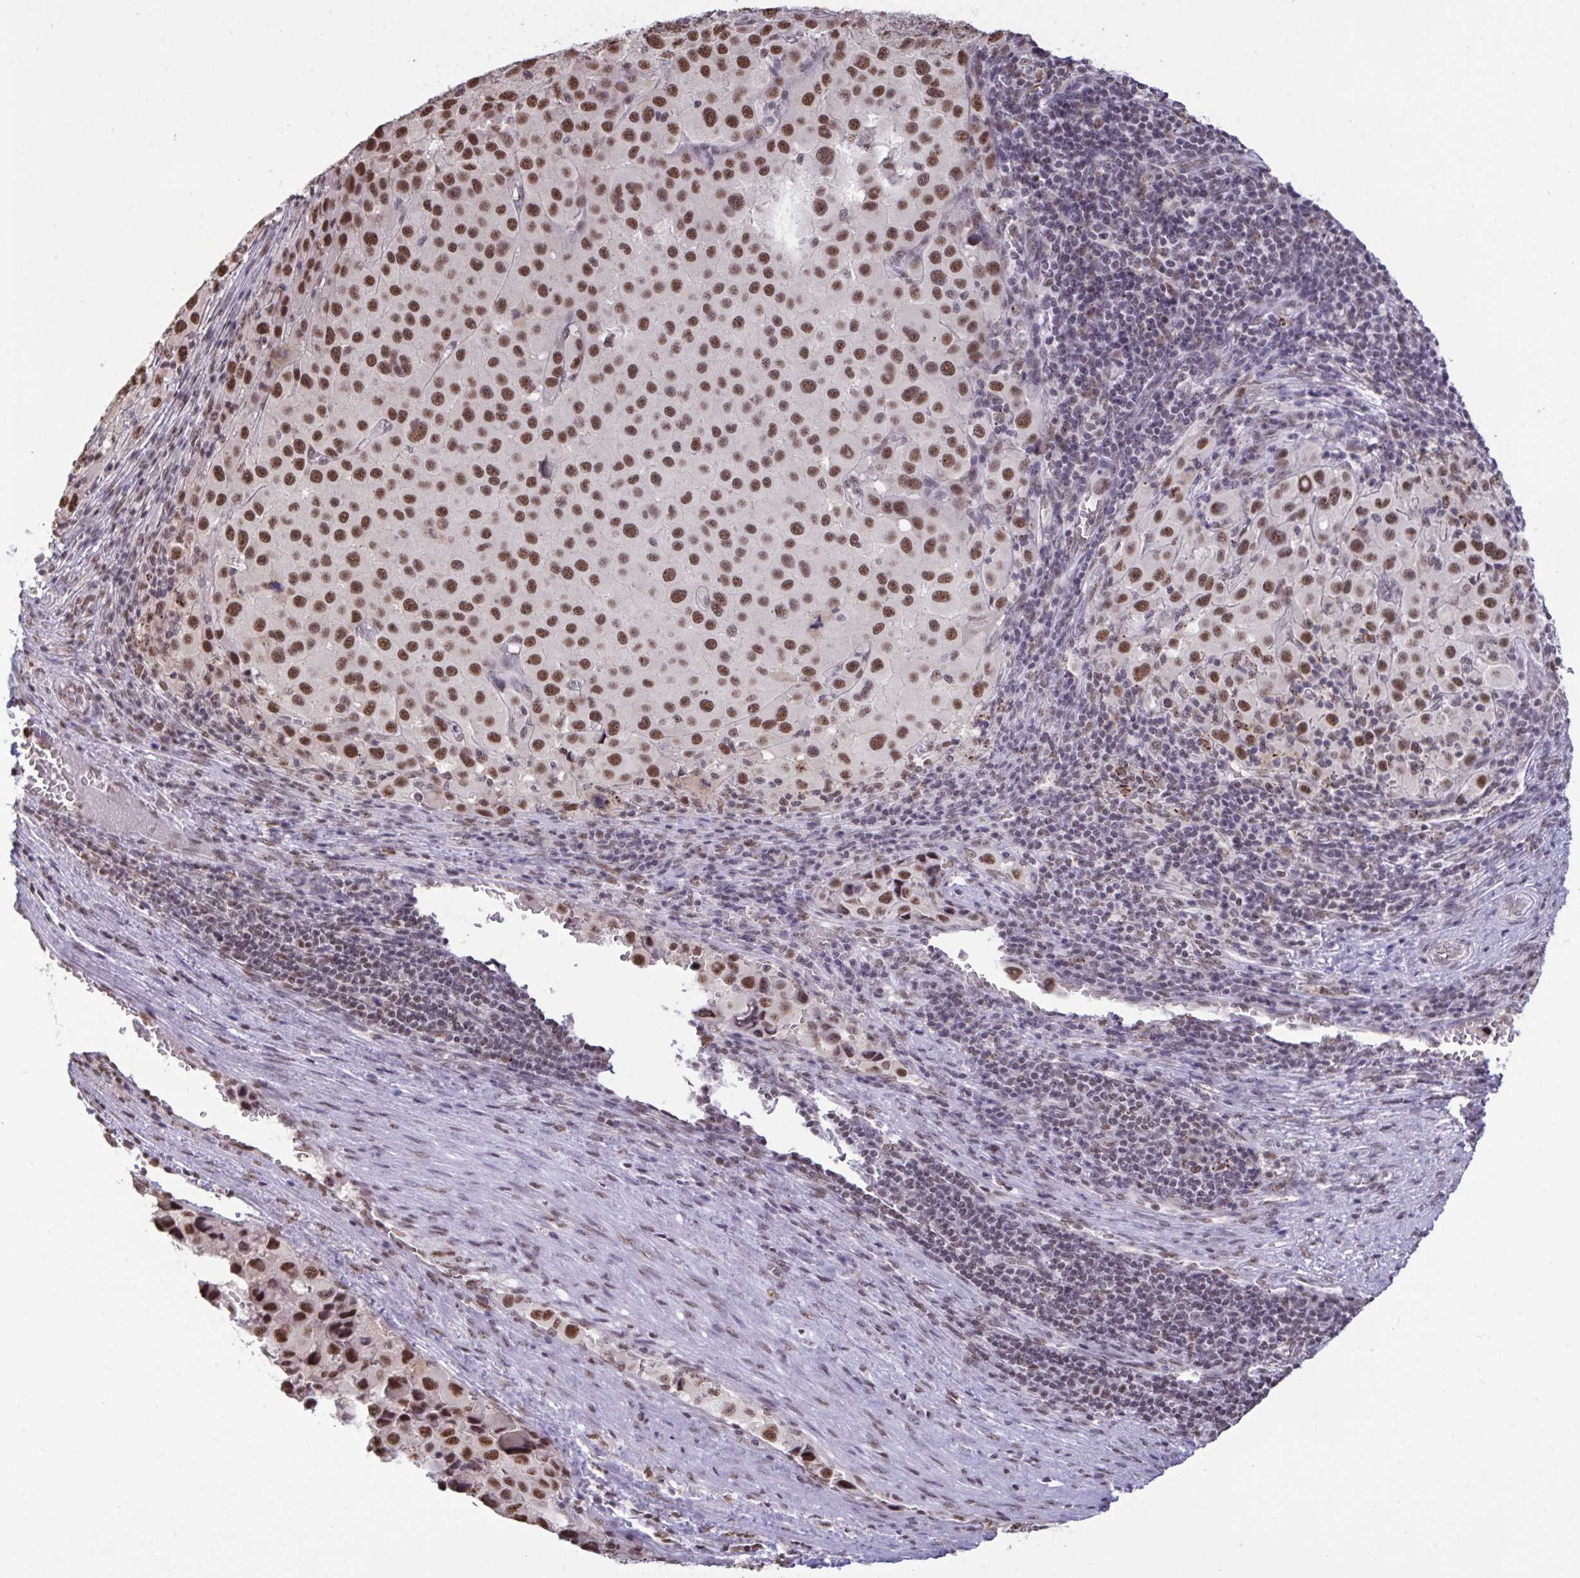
{"staining": {"intensity": "moderate", "quantity": ">75%", "location": "nuclear"}, "tissue": "melanoma", "cell_type": "Tumor cells", "image_type": "cancer", "snomed": [{"axis": "morphology", "description": "Malignant melanoma, Metastatic site"}, {"axis": "topography", "description": "Lymph node"}], "caption": "High-power microscopy captured an immunohistochemistry (IHC) micrograph of melanoma, revealing moderate nuclear expression in about >75% of tumor cells.", "gene": "PUF60", "patient": {"sex": "female", "age": 65}}